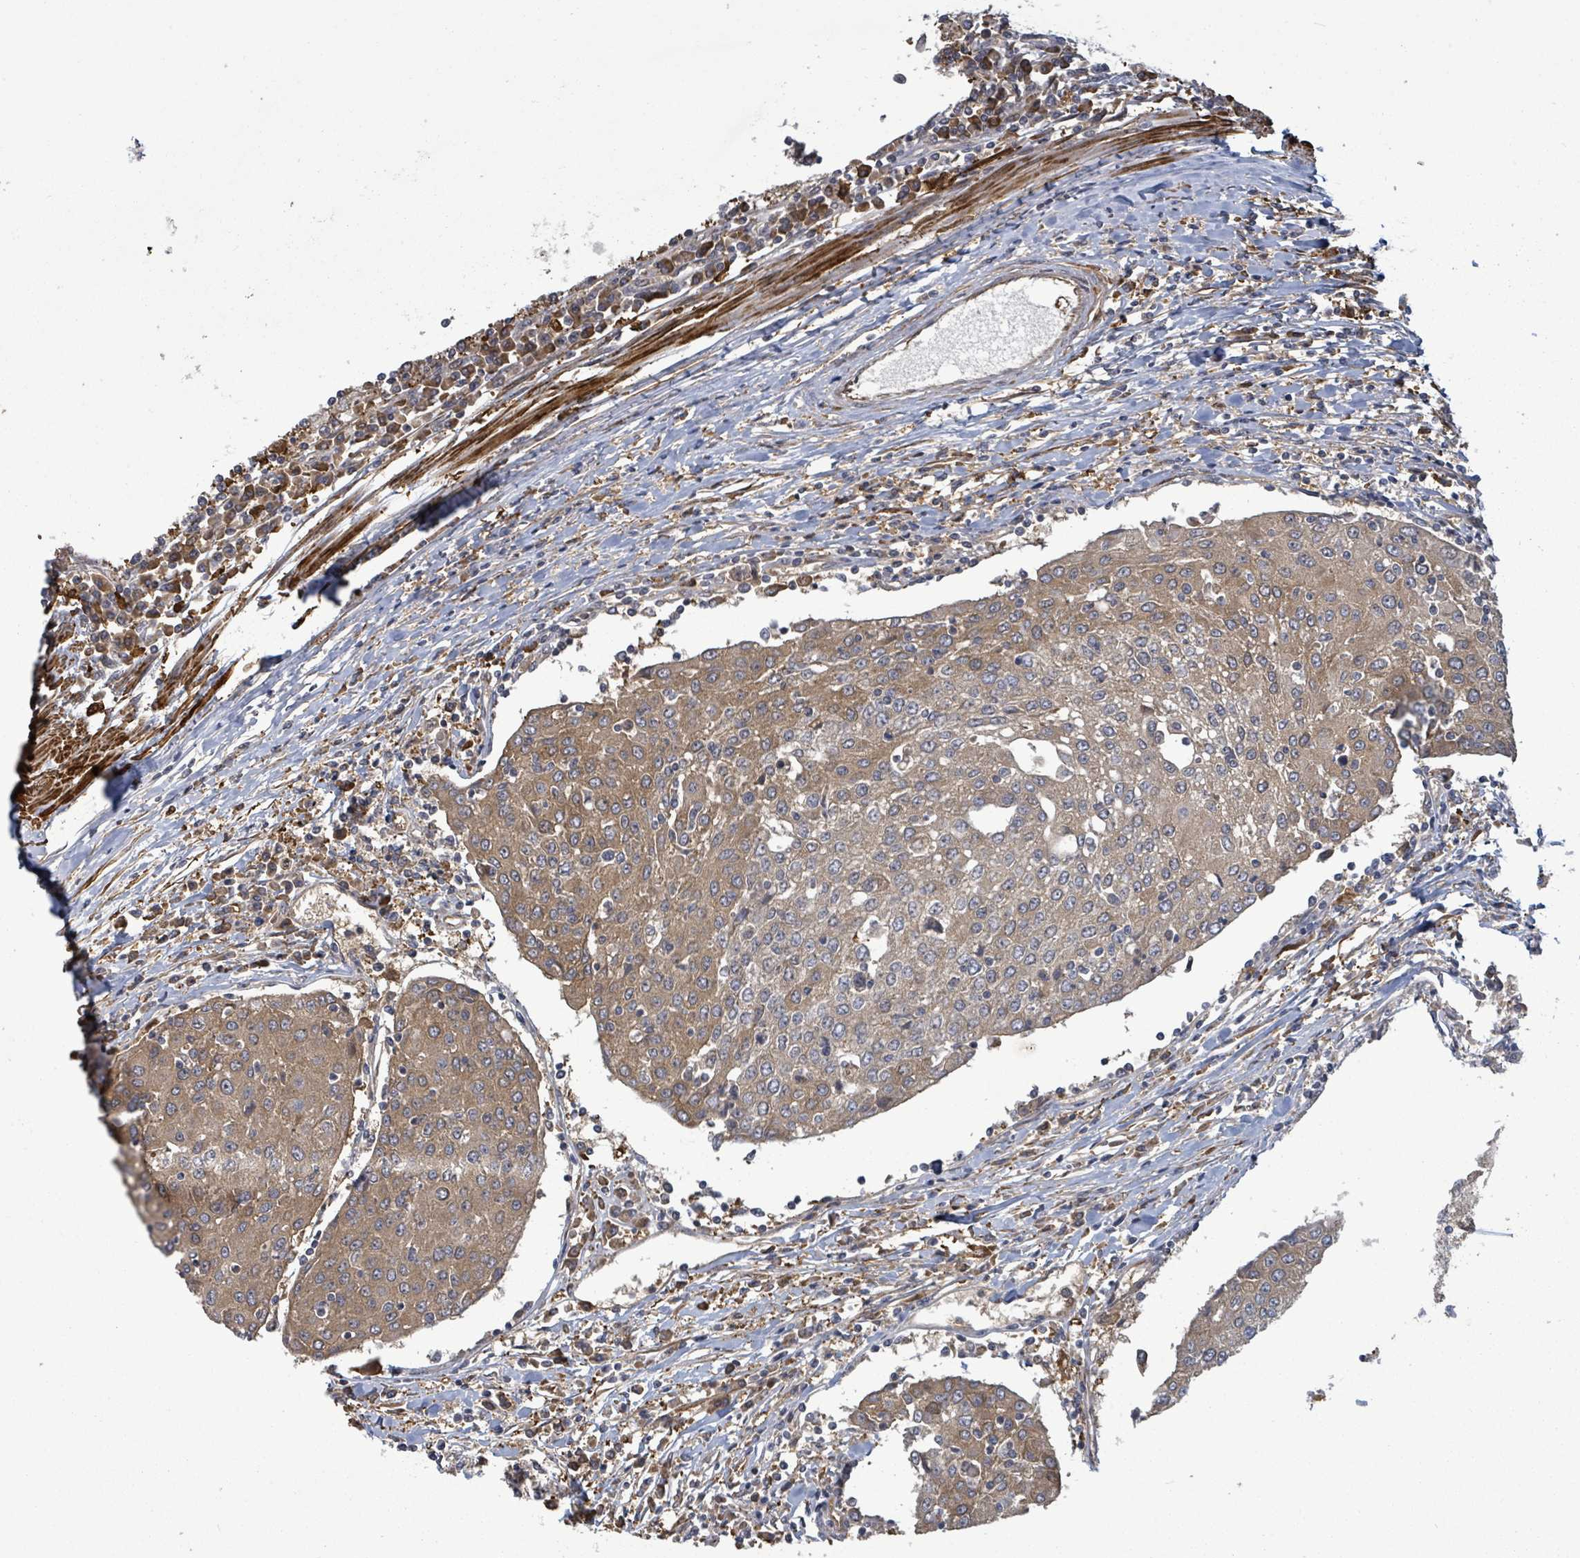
{"staining": {"intensity": "moderate", "quantity": "25%-75%", "location": "cytoplasmic/membranous"}, "tissue": "urothelial cancer", "cell_type": "Tumor cells", "image_type": "cancer", "snomed": [{"axis": "morphology", "description": "Urothelial carcinoma, High grade"}, {"axis": "topography", "description": "Urinary bladder"}], "caption": "DAB (3,3'-diaminobenzidine) immunohistochemical staining of human high-grade urothelial carcinoma exhibits moderate cytoplasmic/membranous protein staining in approximately 25%-75% of tumor cells.", "gene": "MAP3K6", "patient": {"sex": "female", "age": 85}}